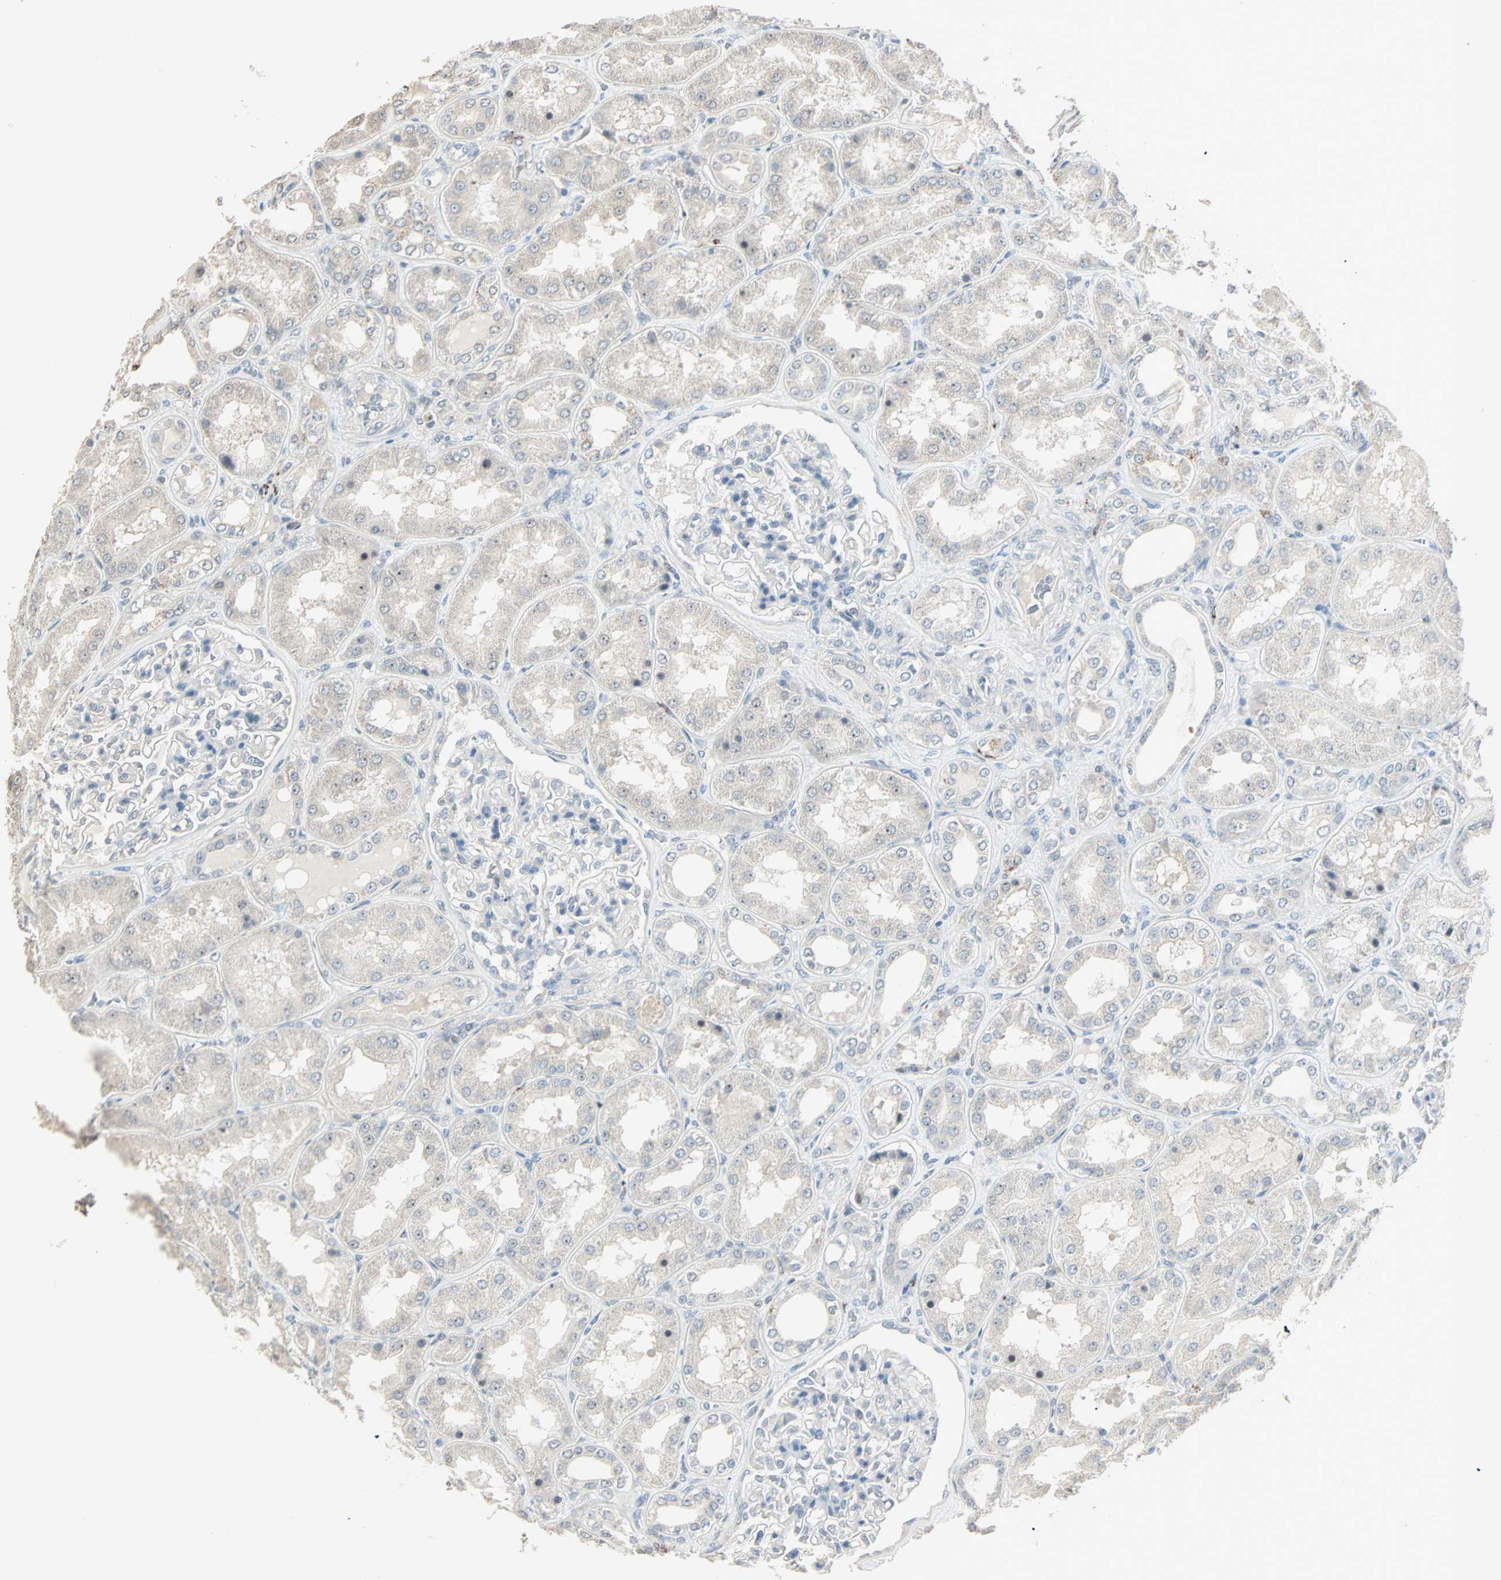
{"staining": {"intensity": "weak", "quantity": "<25%", "location": "cytoplasmic/membranous"}, "tissue": "kidney", "cell_type": "Cells in glomeruli", "image_type": "normal", "snomed": [{"axis": "morphology", "description": "Normal tissue, NOS"}, {"axis": "topography", "description": "Kidney"}], "caption": "Immunohistochemistry (IHC) photomicrograph of normal kidney: human kidney stained with DAB shows no significant protein expression in cells in glomeruli.", "gene": "KDM4A", "patient": {"sex": "female", "age": 56}}